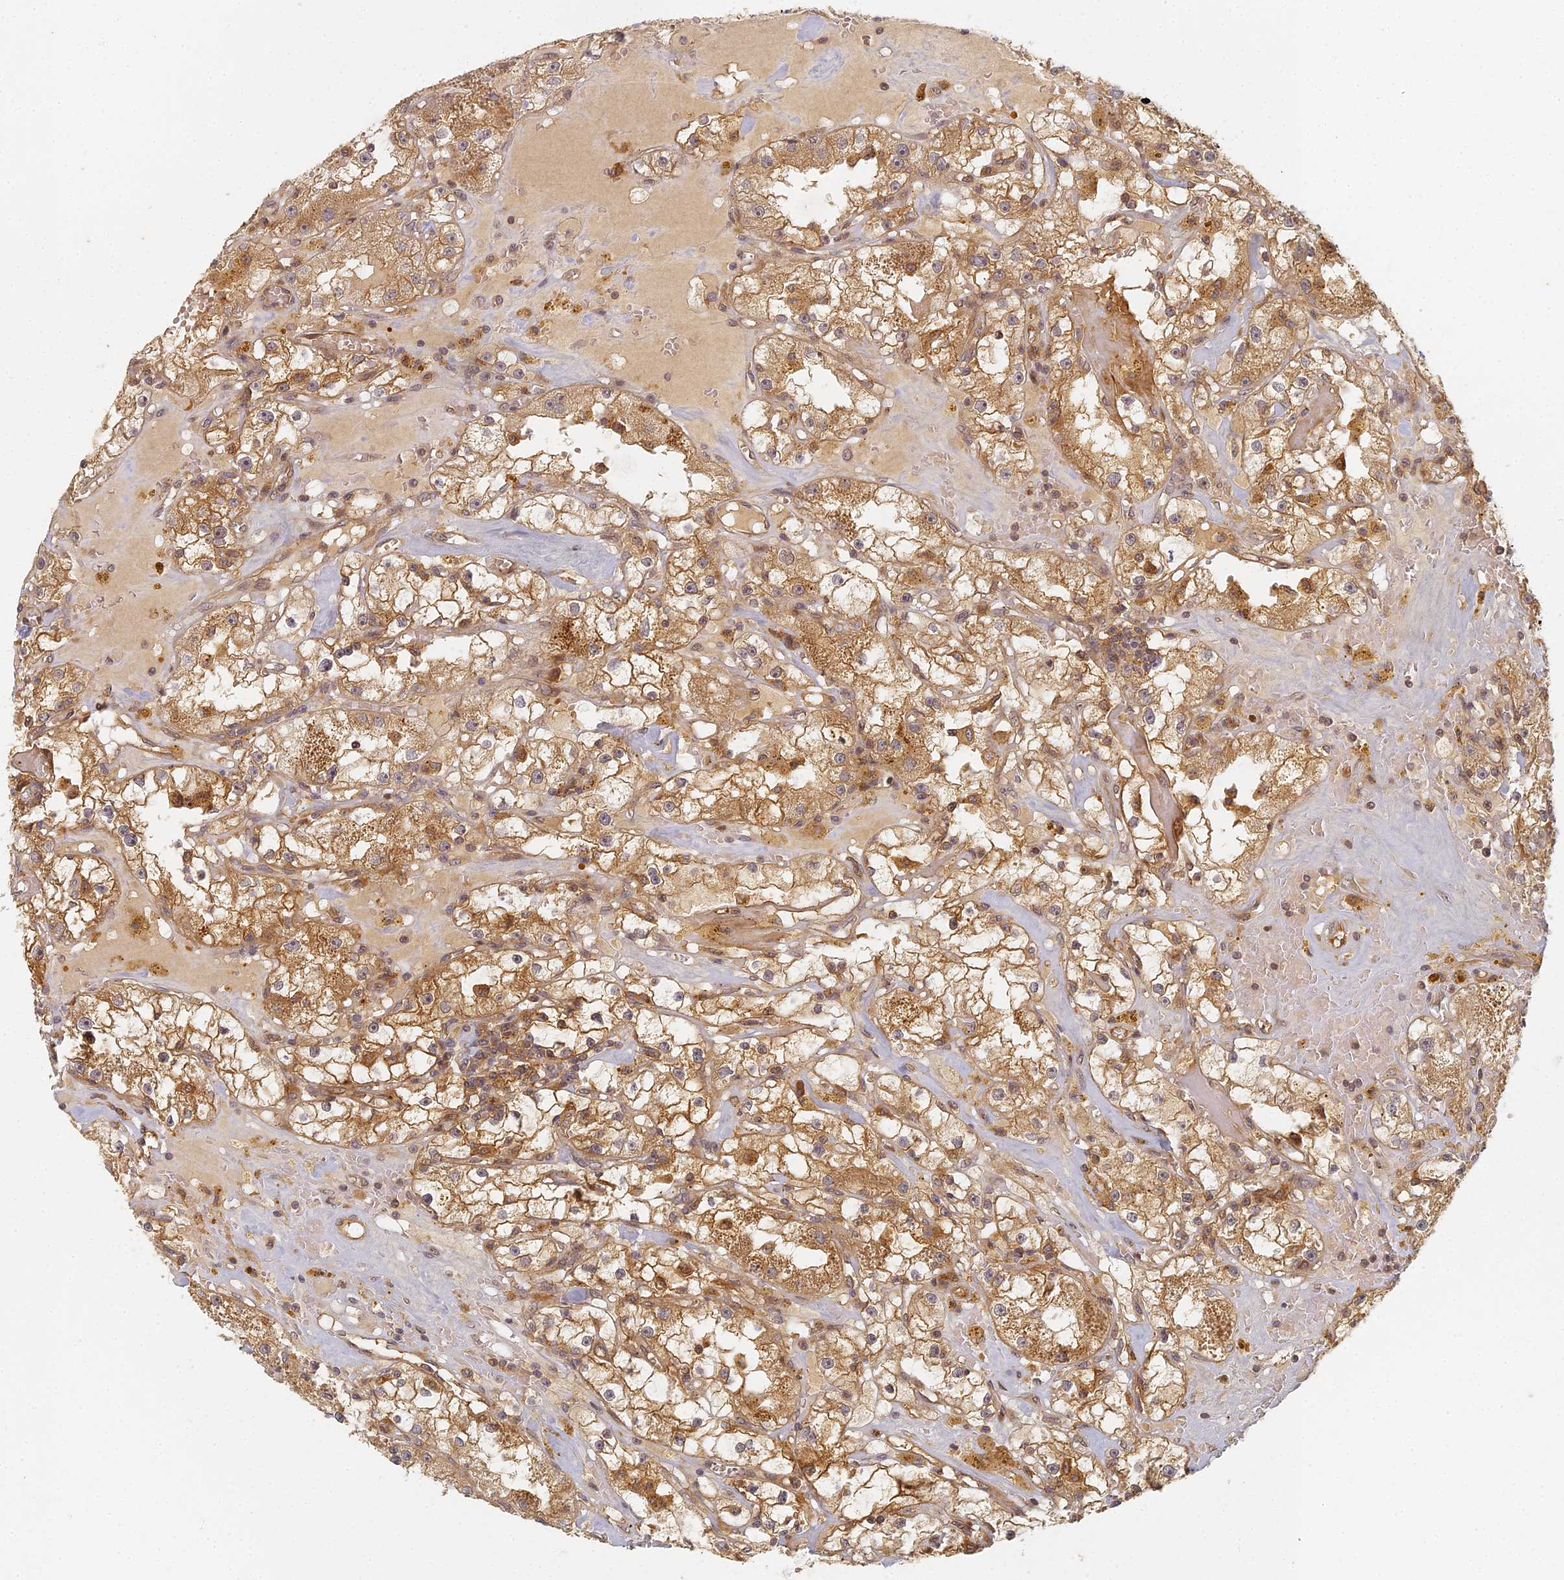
{"staining": {"intensity": "moderate", "quantity": ">75%", "location": "cytoplasmic/membranous"}, "tissue": "renal cancer", "cell_type": "Tumor cells", "image_type": "cancer", "snomed": [{"axis": "morphology", "description": "Adenocarcinoma, NOS"}, {"axis": "topography", "description": "Kidney"}], "caption": "Immunohistochemistry (IHC) image of neoplastic tissue: renal adenocarcinoma stained using IHC reveals medium levels of moderate protein expression localized specifically in the cytoplasmic/membranous of tumor cells, appearing as a cytoplasmic/membranous brown color.", "gene": "INO80D", "patient": {"sex": "male", "age": 56}}